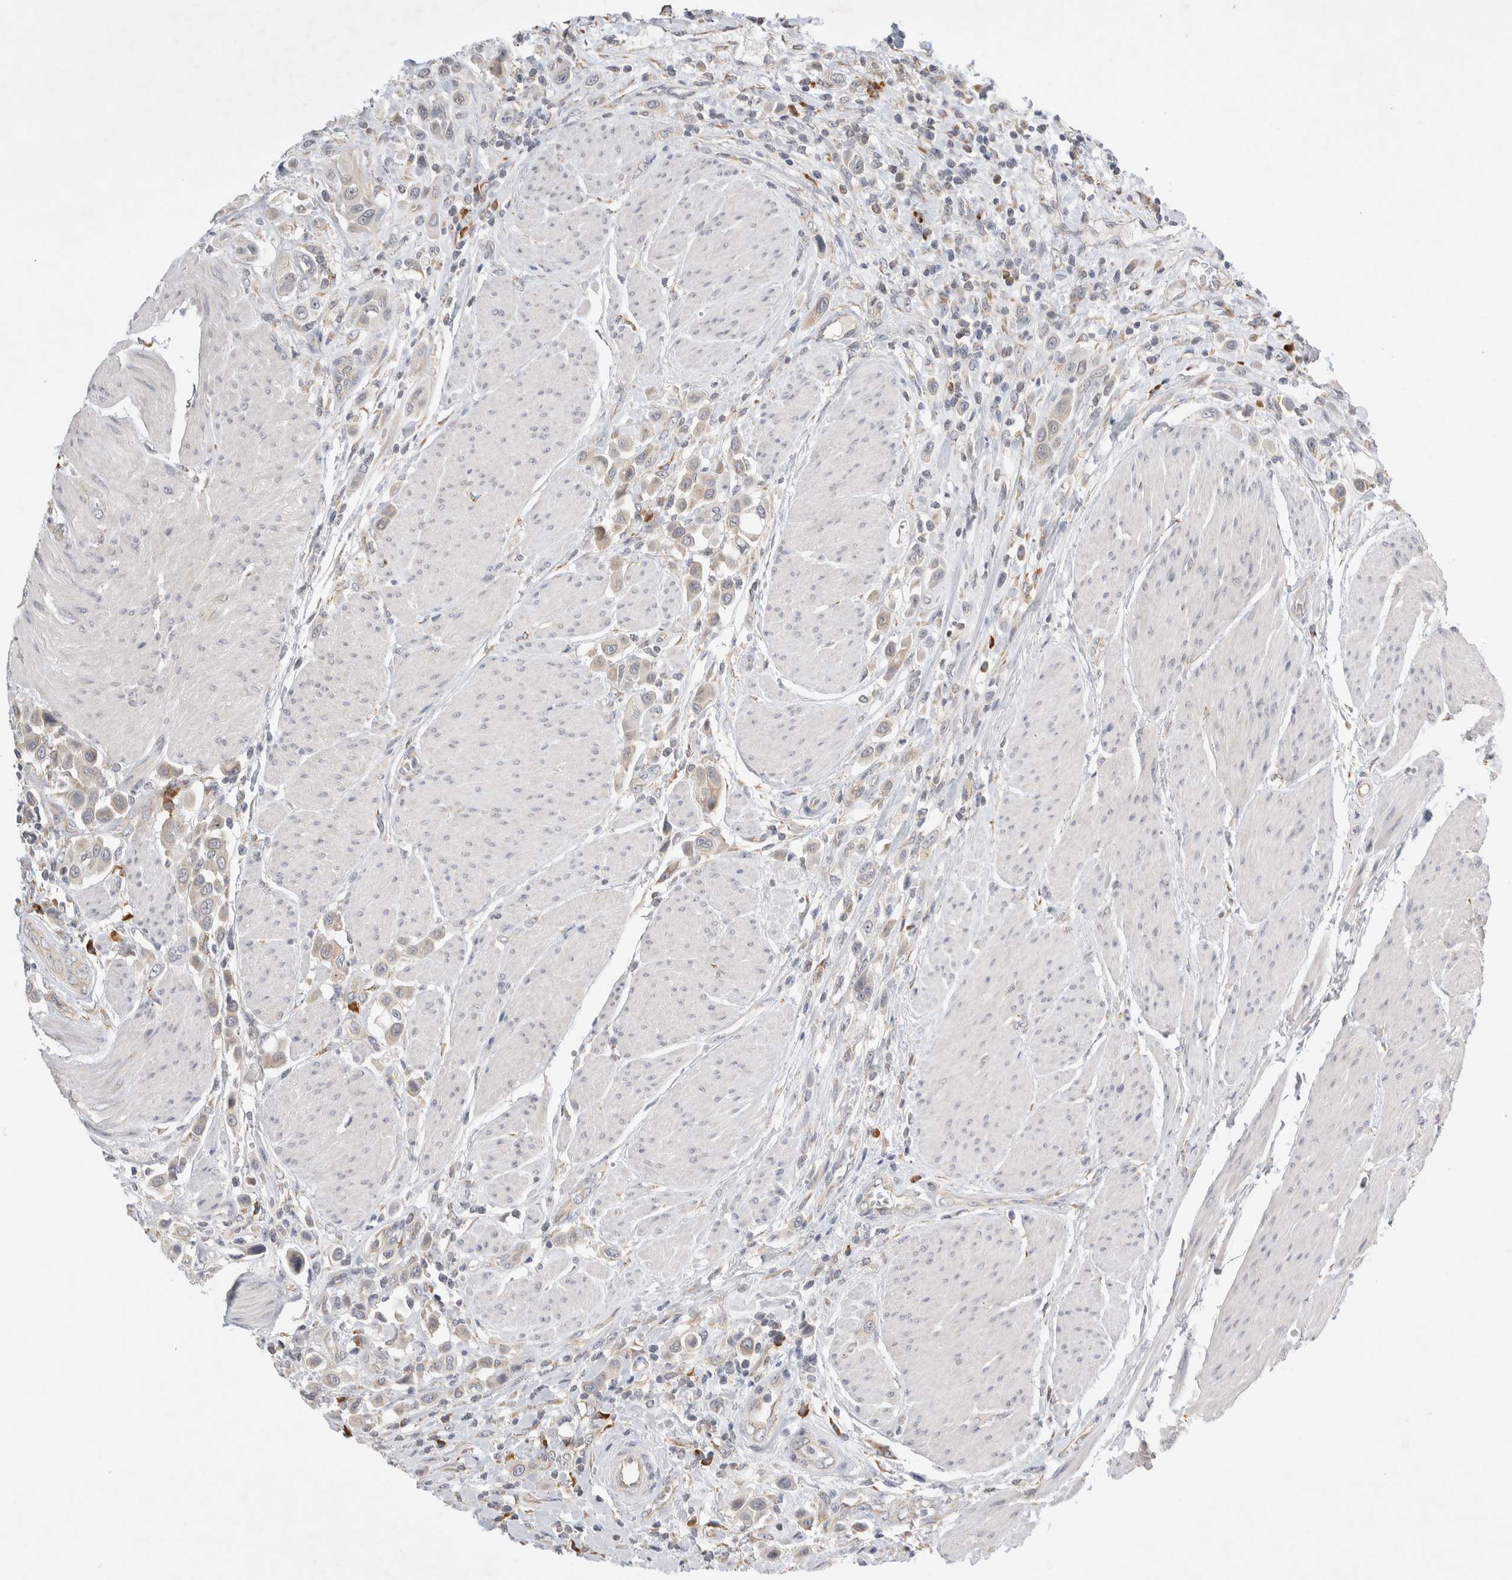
{"staining": {"intensity": "weak", "quantity": "<25%", "location": "cytoplasmic/membranous"}, "tissue": "urothelial cancer", "cell_type": "Tumor cells", "image_type": "cancer", "snomed": [{"axis": "morphology", "description": "Urothelial carcinoma, High grade"}, {"axis": "topography", "description": "Urinary bladder"}], "caption": "Immunohistochemistry (IHC) image of human urothelial cancer stained for a protein (brown), which demonstrates no expression in tumor cells.", "gene": "NEDD4L", "patient": {"sex": "male", "age": 50}}